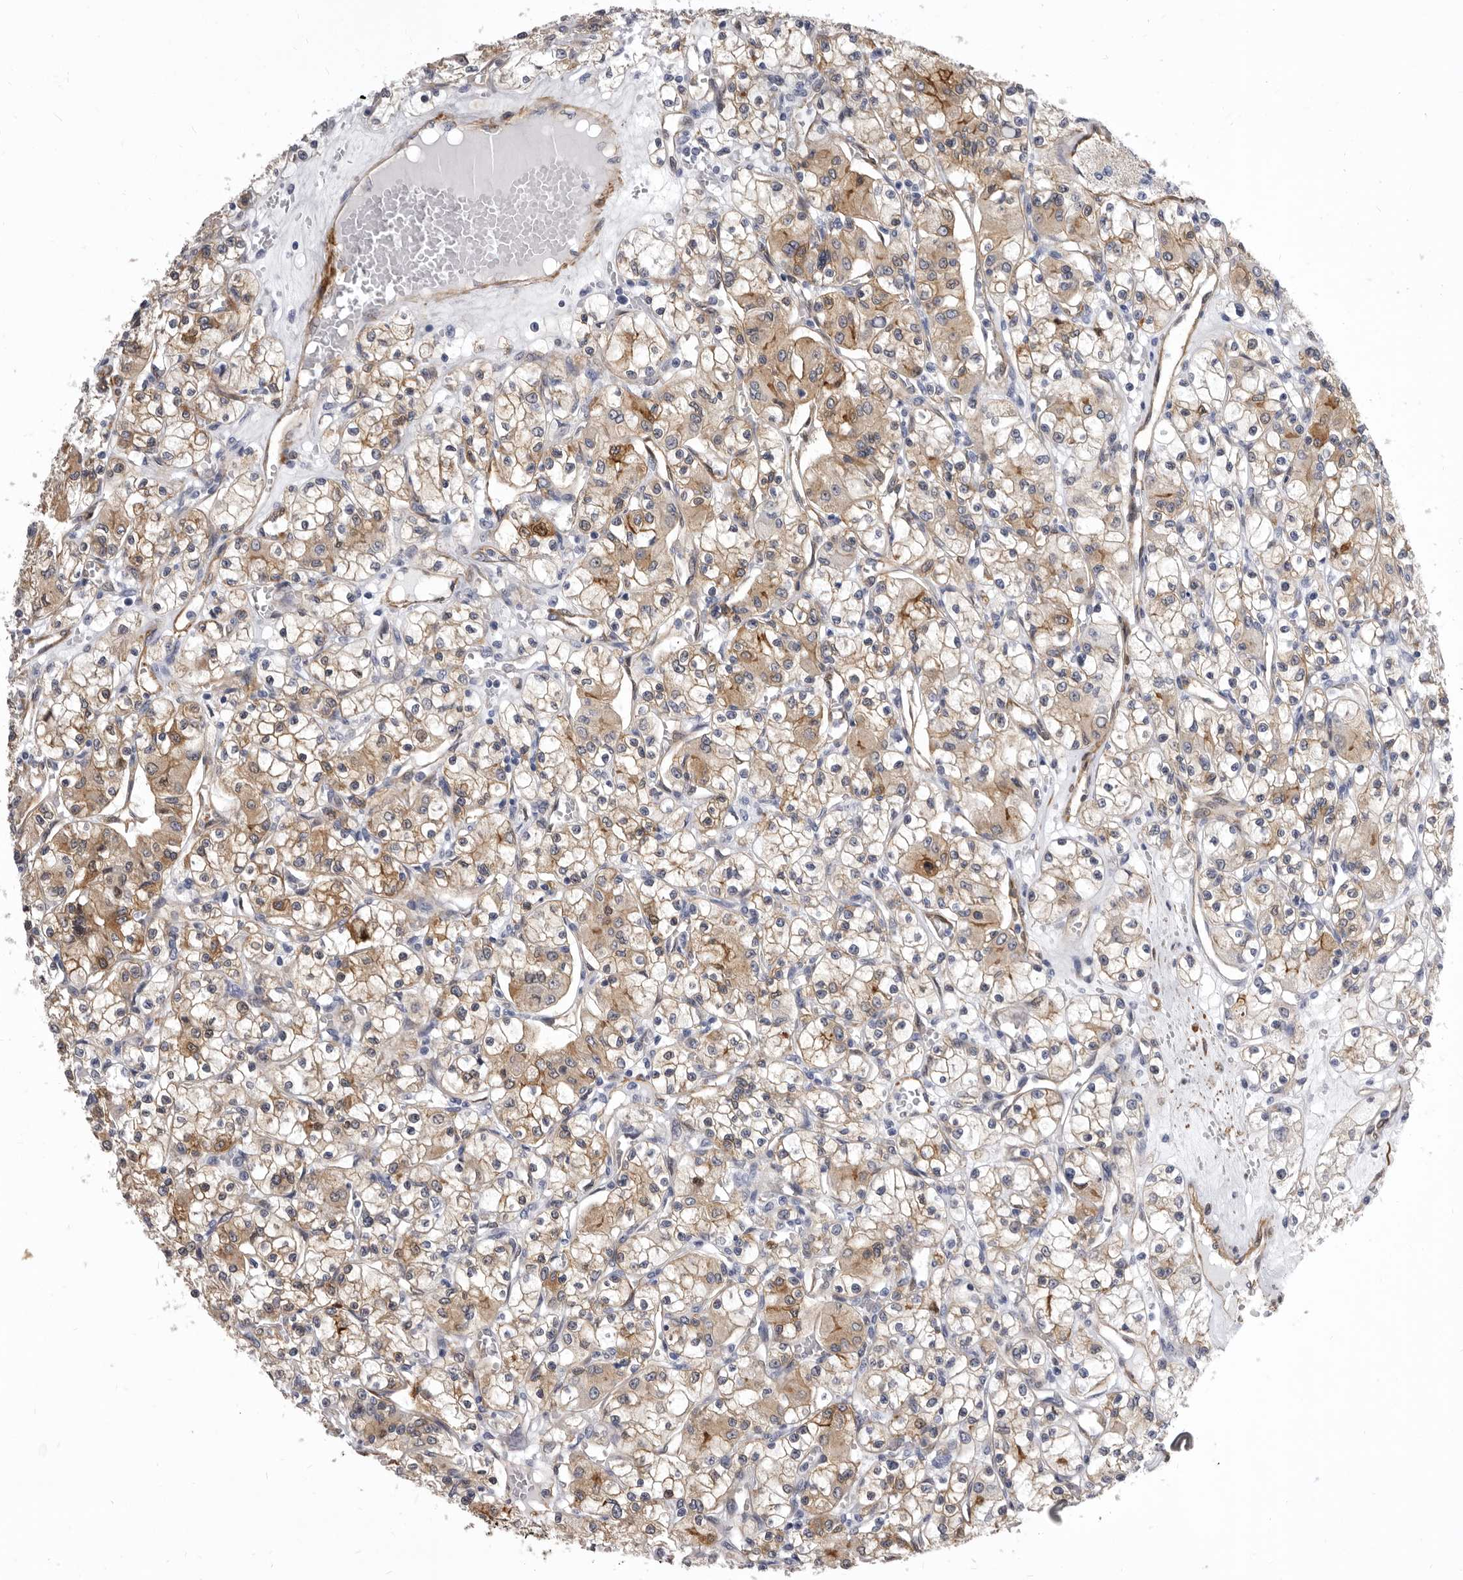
{"staining": {"intensity": "moderate", "quantity": "25%-75%", "location": "cytoplasmic/membranous"}, "tissue": "renal cancer", "cell_type": "Tumor cells", "image_type": "cancer", "snomed": [{"axis": "morphology", "description": "Adenocarcinoma, NOS"}, {"axis": "topography", "description": "Kidney"}], "caption": "A medium amount of moderate cytoplasmic/membranous staining is seen in approximately 25%-75% of tumor cells in renal cancer (adenocarcinoma) tissue.", "gene": "ENAH", "patient": {"sex": "female", "age": 59}}